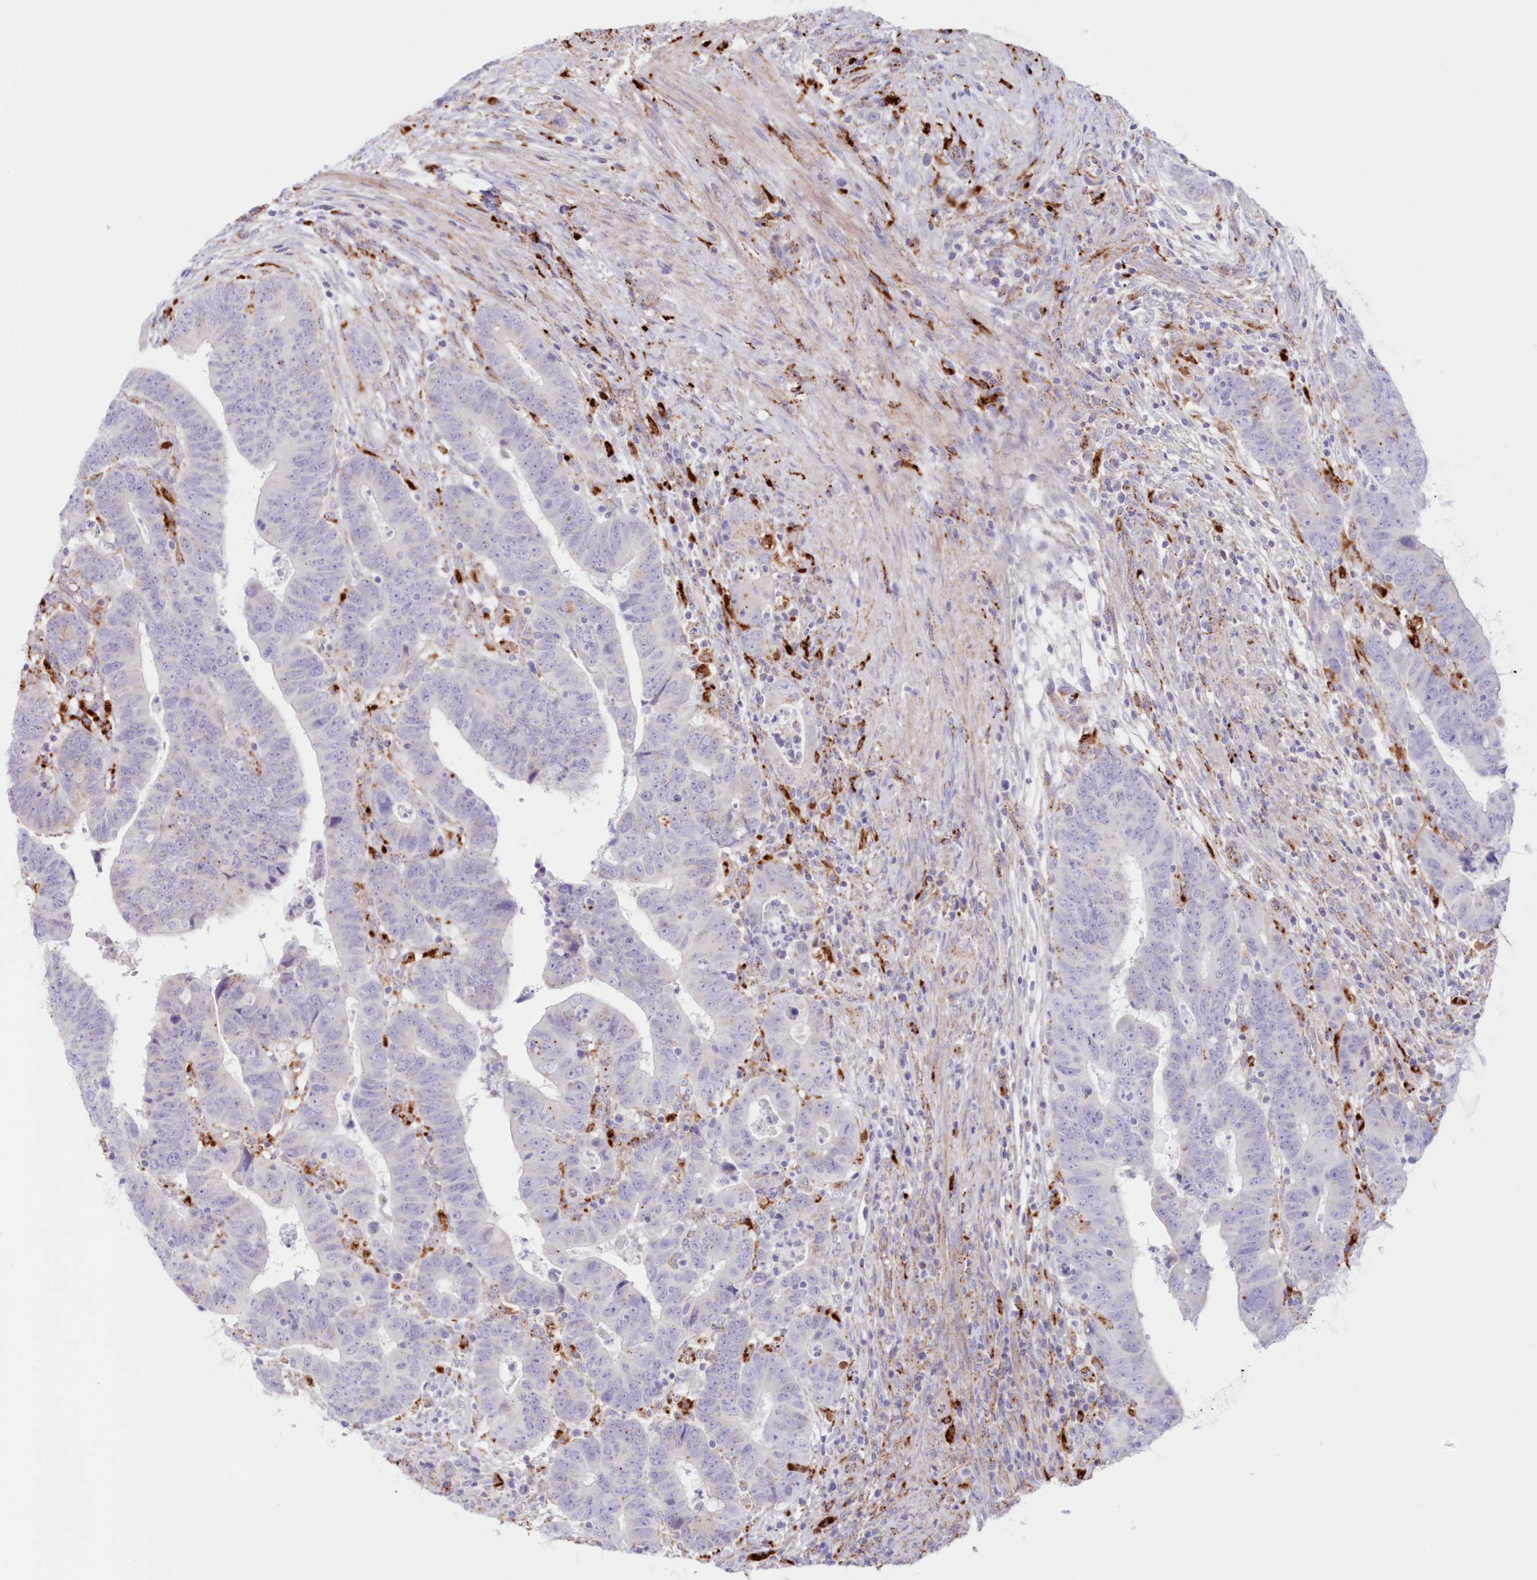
{"staining": {"intensity": "negative", "quantity": "none", "location": "none"}, "tissue": "colorectal cancer", "cell_type": "Tumor cells", "image_type": "cancer", "snomed": [{"axis": "morphology", "description": "Normal tissue, NOS"}, {"axis": "morphology", "description": "Adenocarcinoma, NOS"}, {"axis": "topography", "description": "Rectum"}], "caption": "Immunohistochemistry (IHC) photomicrograph of neoplastic tissue: colorectal cancer (adenocarcinoma) stained with DAB (3,3'-diaminobenzidine) displays no significant protein positivity in tumor cells.", "gene": "TPP1", "patient": {"sex": "female", "age": 65}}